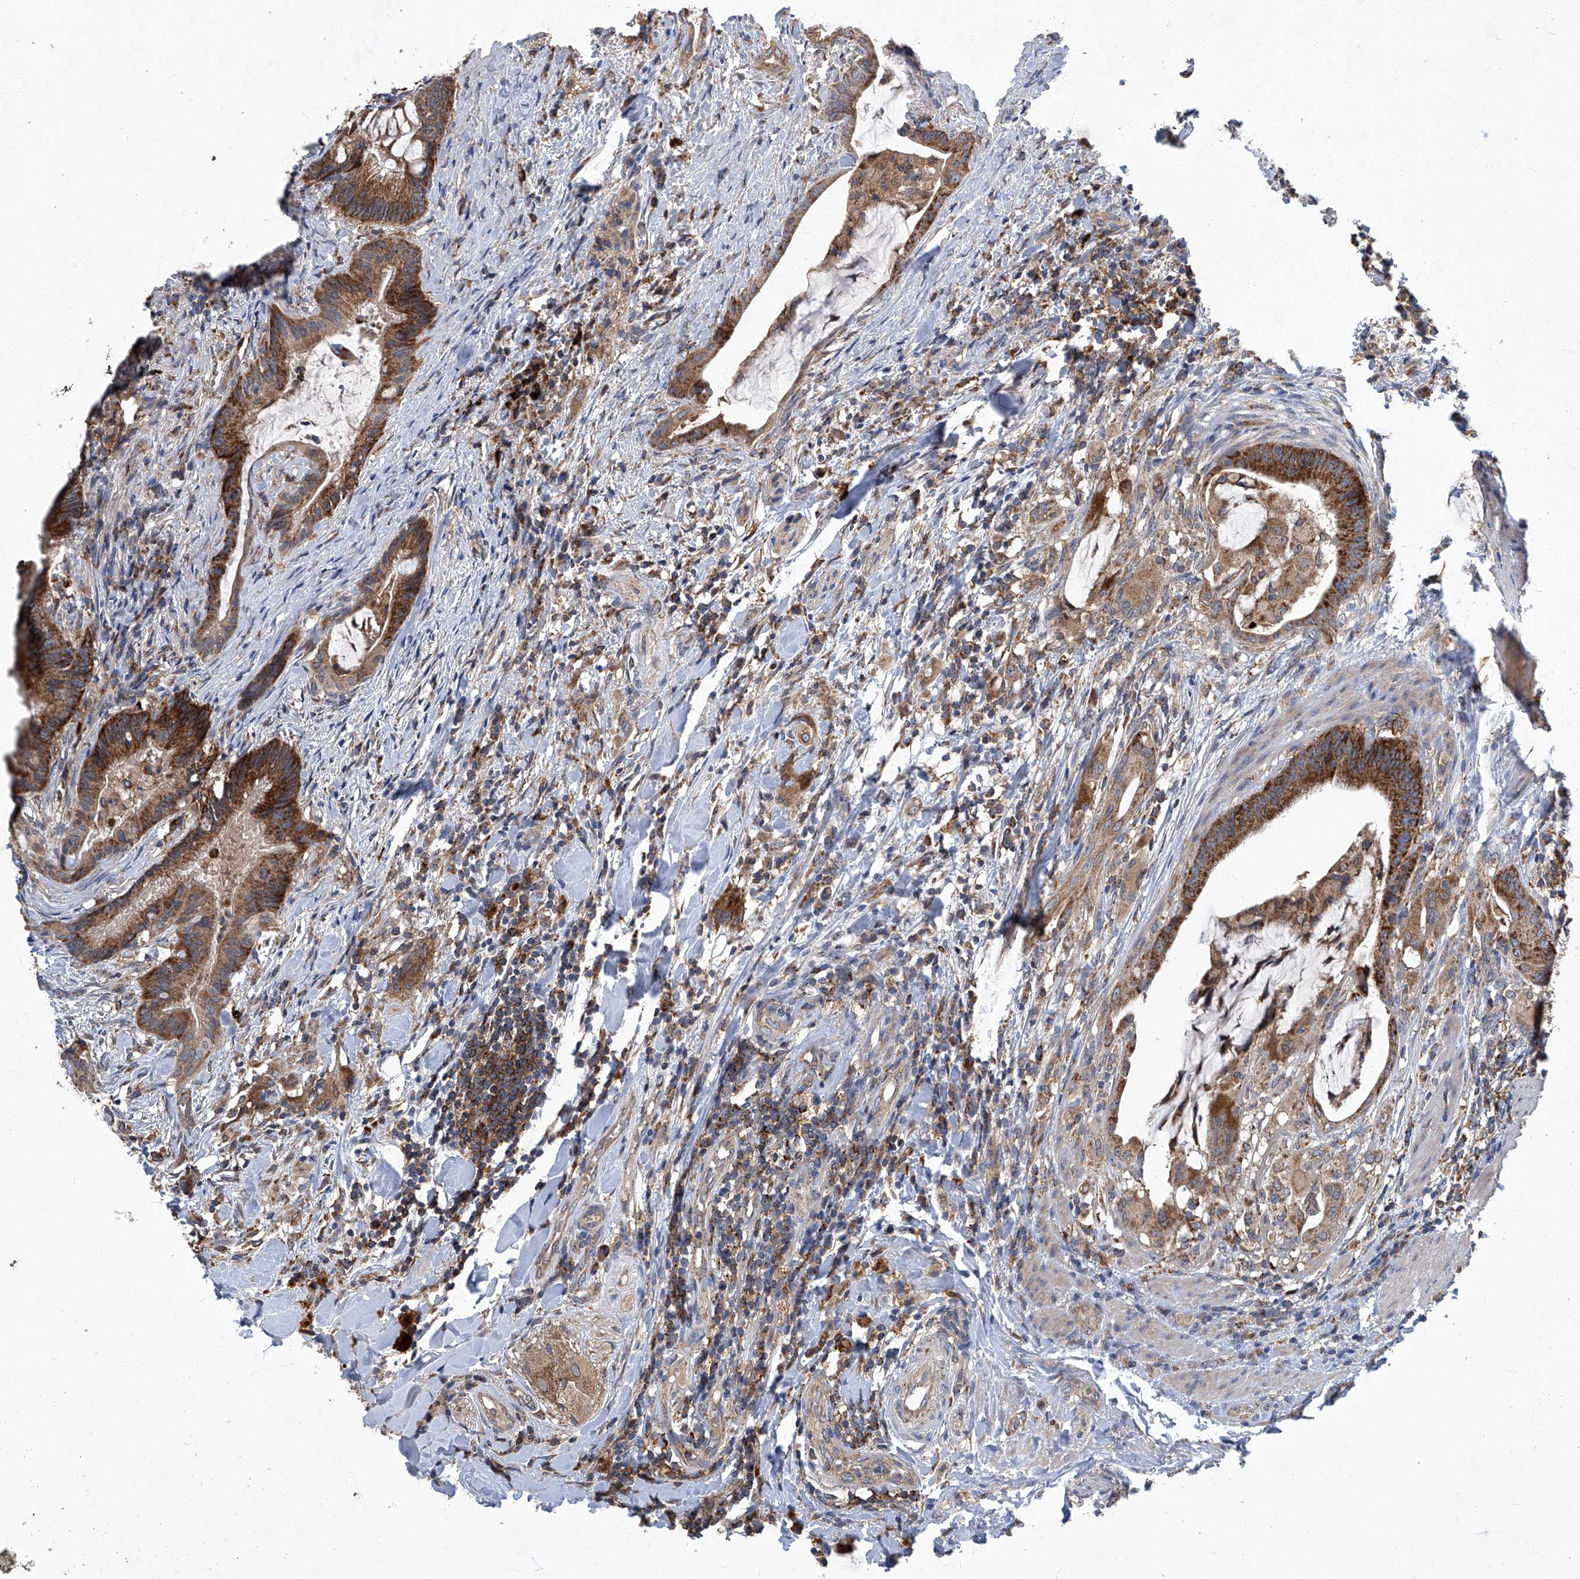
{"staining": {"intensity": "strong", "quantity": ">75%", "location": "cytoplasmic/membranous"}, "tissue": "colorectal cancer", "cell_type": "Tumor cells", "image_type": "cancer", "snomed": [{"axis": "morphology", "description": "Adenocarcinoma, NOS"}, {"axis": "topography", "description": "Colon"}], "caption": "The histopathology image exhibits immunohistochemical staining of adenocarcinoma (colorectal). There is strong cytoplasmic/membranous positivity is present in about >75% of tumor cells. Using DAB (brown) and hematoxylin (blue) stains, captured at high magnification using brightfield microscopy.", "gene": "TNFRSF13B", "patient": {"sex": "female", "age": 66}}